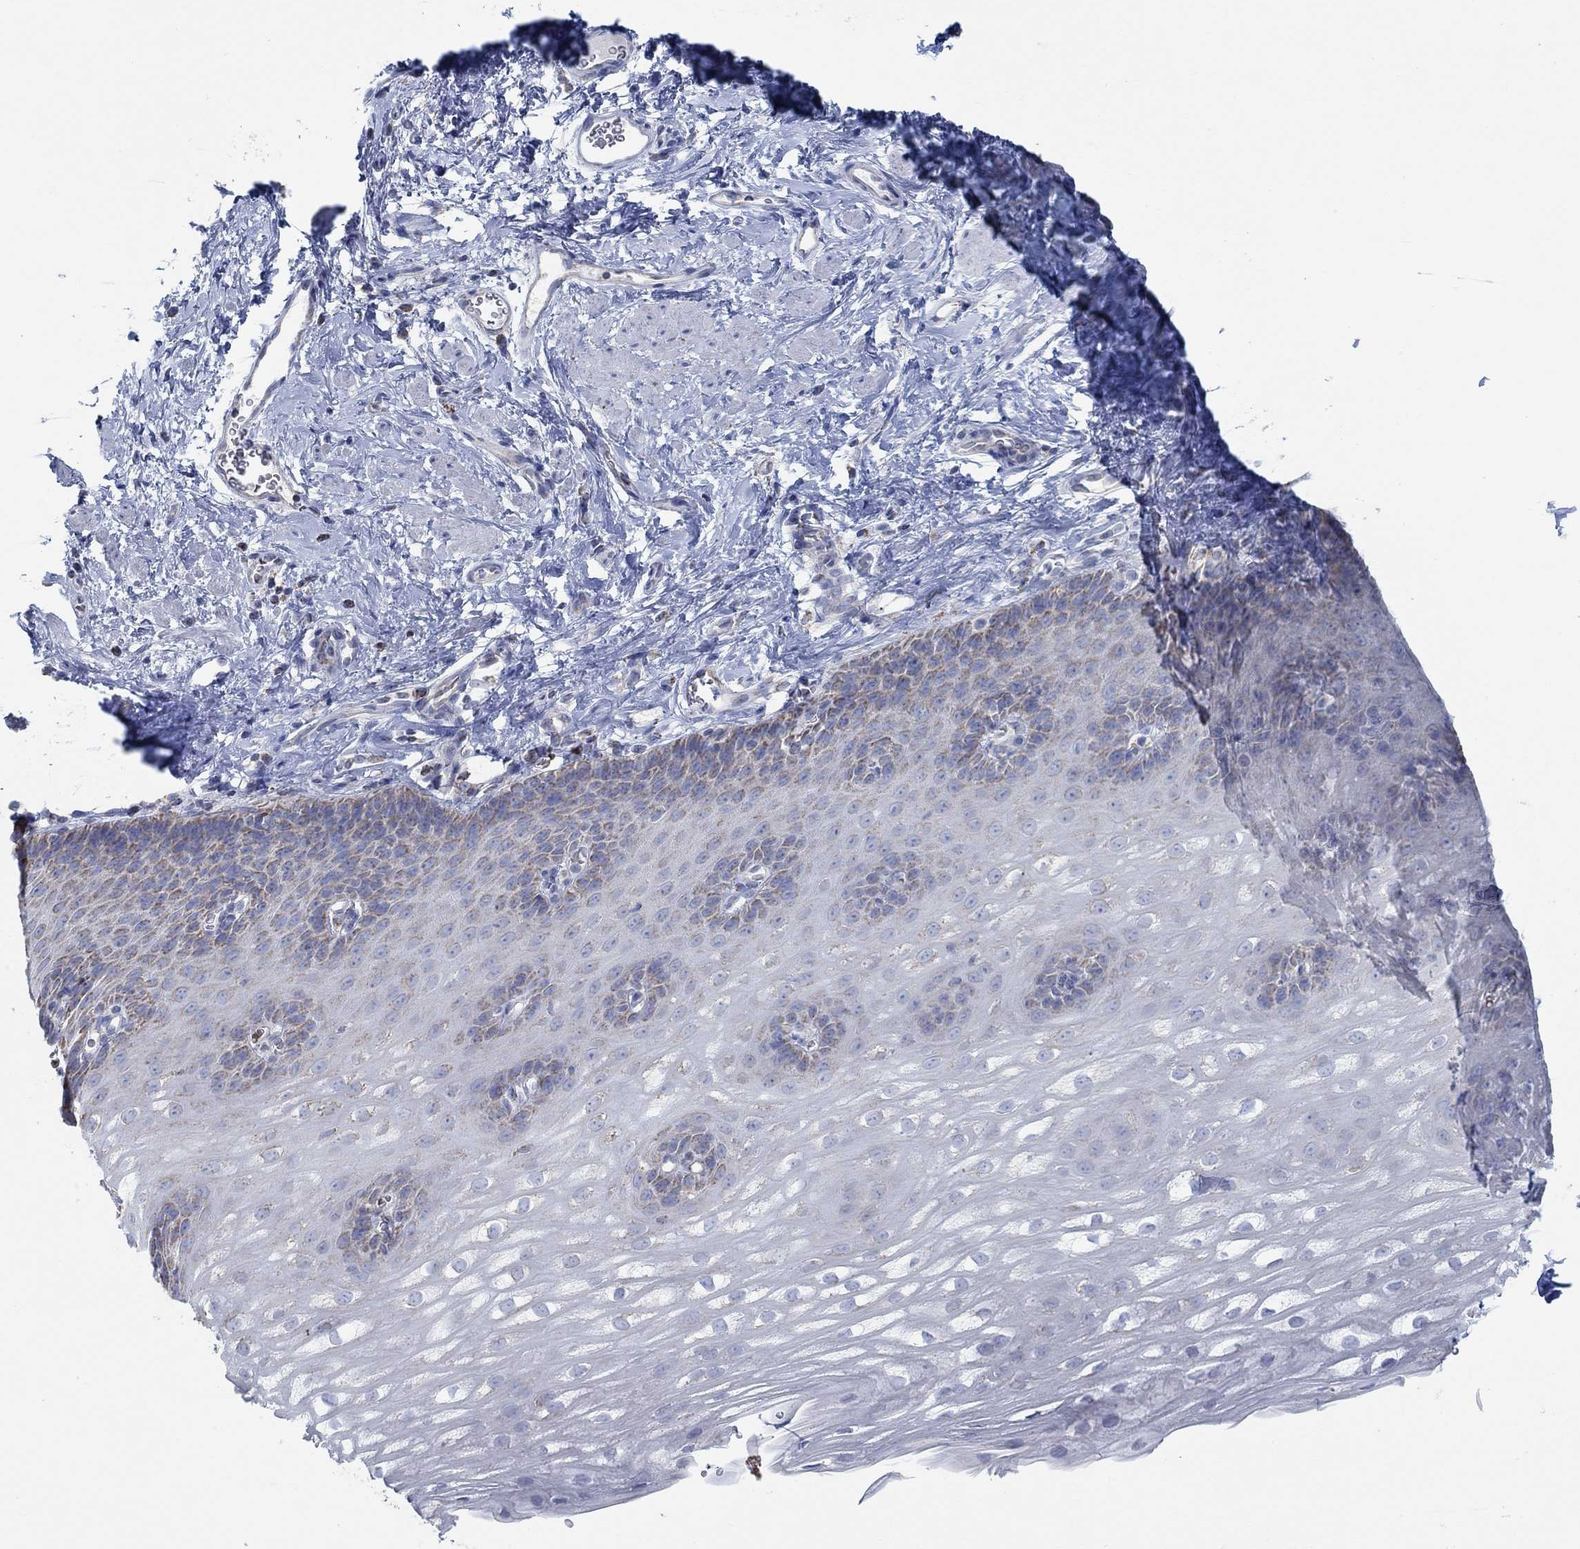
{"staining": {"intensity": "negative", "quantity": "none", "location": "none"}, "tissue": "esophagus", "cell_type": "Squamous epithelial cells", "image_type": "normal", "snomed": [{"axis": "morphology", "description": "Normal tissue, NOS"}, {"axis": "topography", "description": "Esophagus"}], "caption": "Esophagus was stained to show a protein in brown. There is no significant positivity in squamous epithelial cells.", "gene": "GLOD5", "patient": {"sex": "male", "age": 64}}